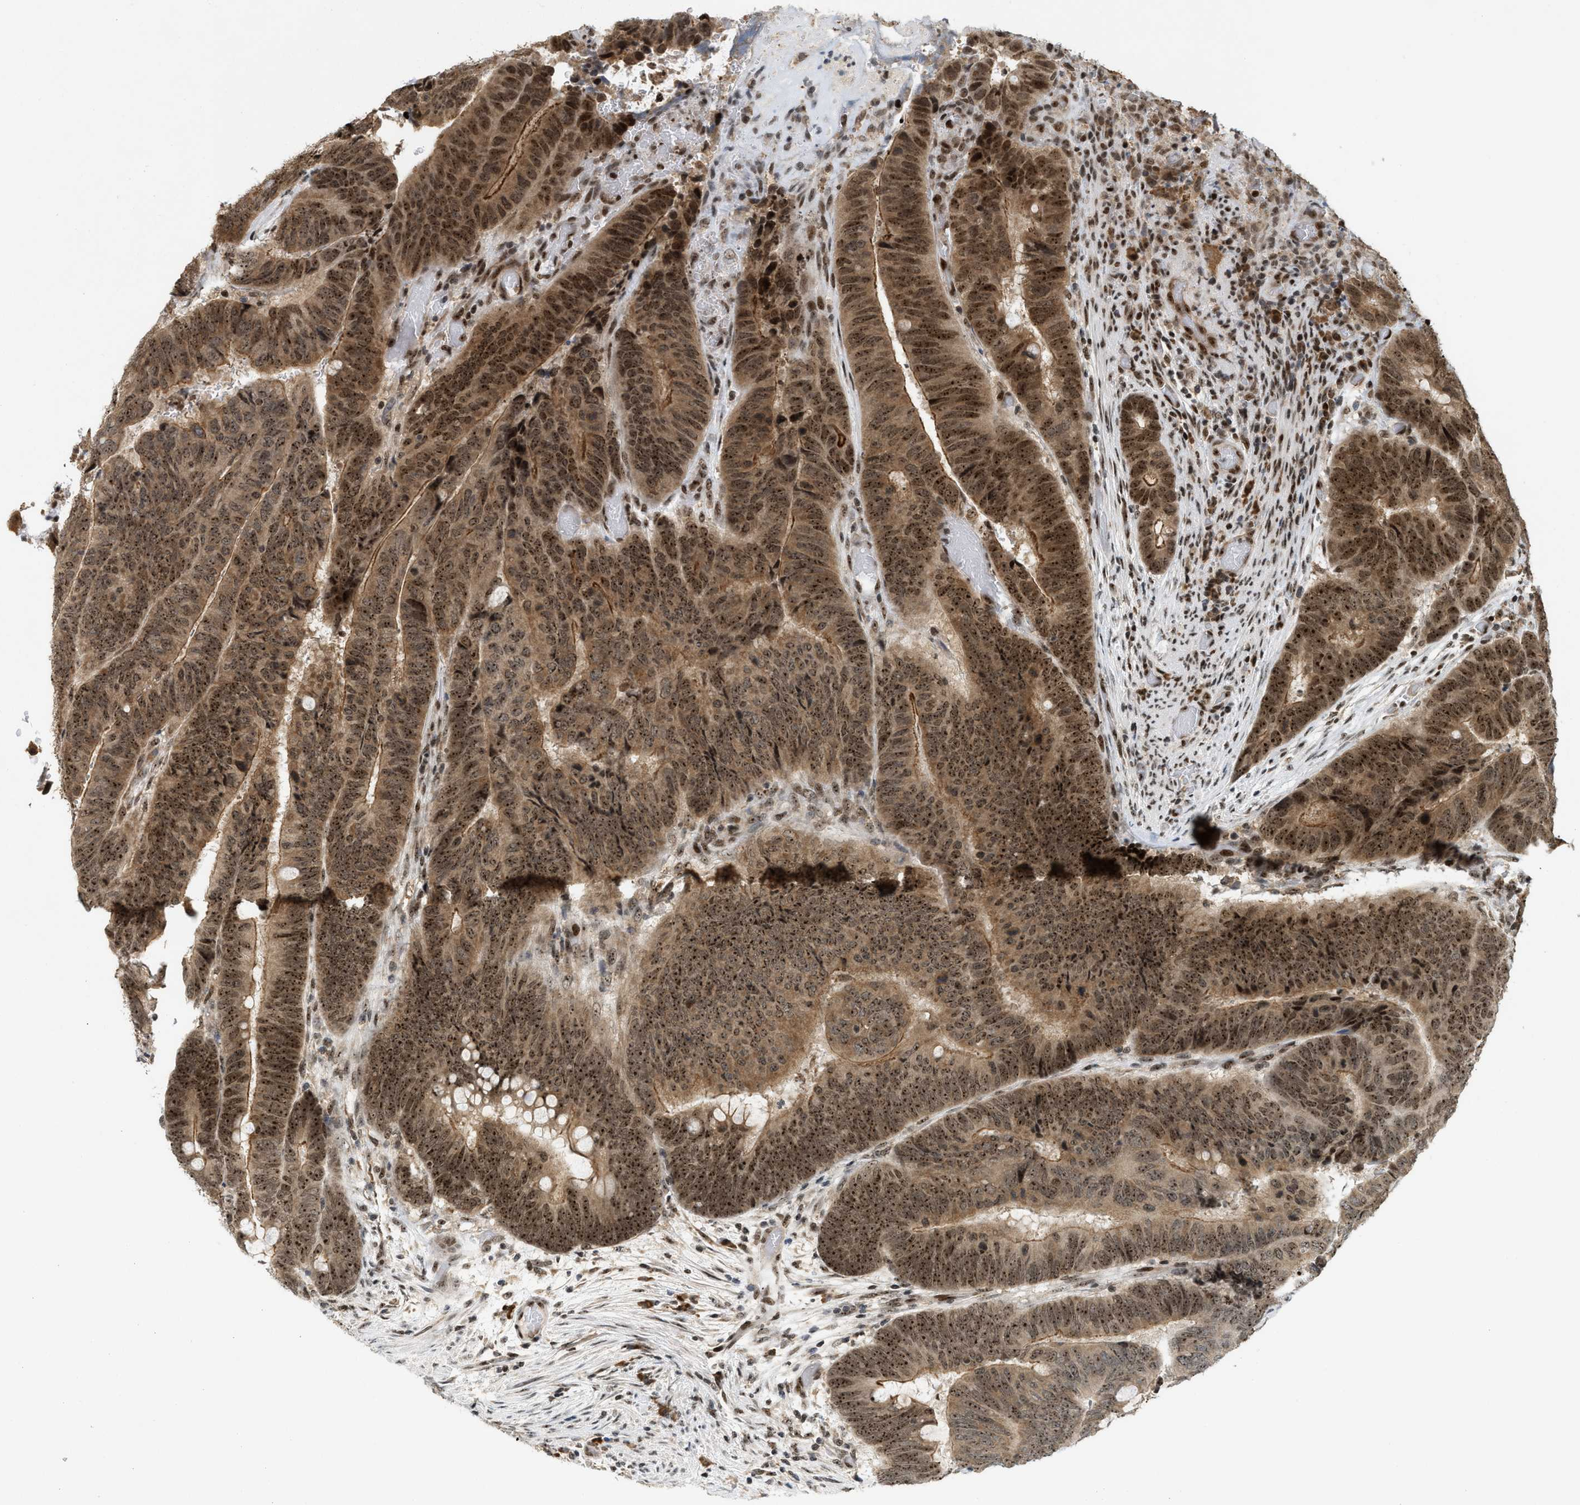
{"staining": {"intensity": "moderate", "quantity": ">75%", "location": "cytoplasmic/membranous,nuclear"}, "tissue": "colorectal cancer", "cell_type": "Tumor cells", "image_type": "cancer", "snomed": [{"axis": "morphology", "description": "Normal tissue, NOS"}, {"axis": "morphology", "description": "Adenocarcinoma, NOS"}, {"axis": "topography", "description": "Rectum"}], "caption": "Protein expression analysis of colorectal adenocarcinoma reveals moderate cytoplasmic/membranous and nuclear staining in approximately >75% of tumor cells.", "gene": "ZNF22", "patient": {"sex": "male", "age": 92}}